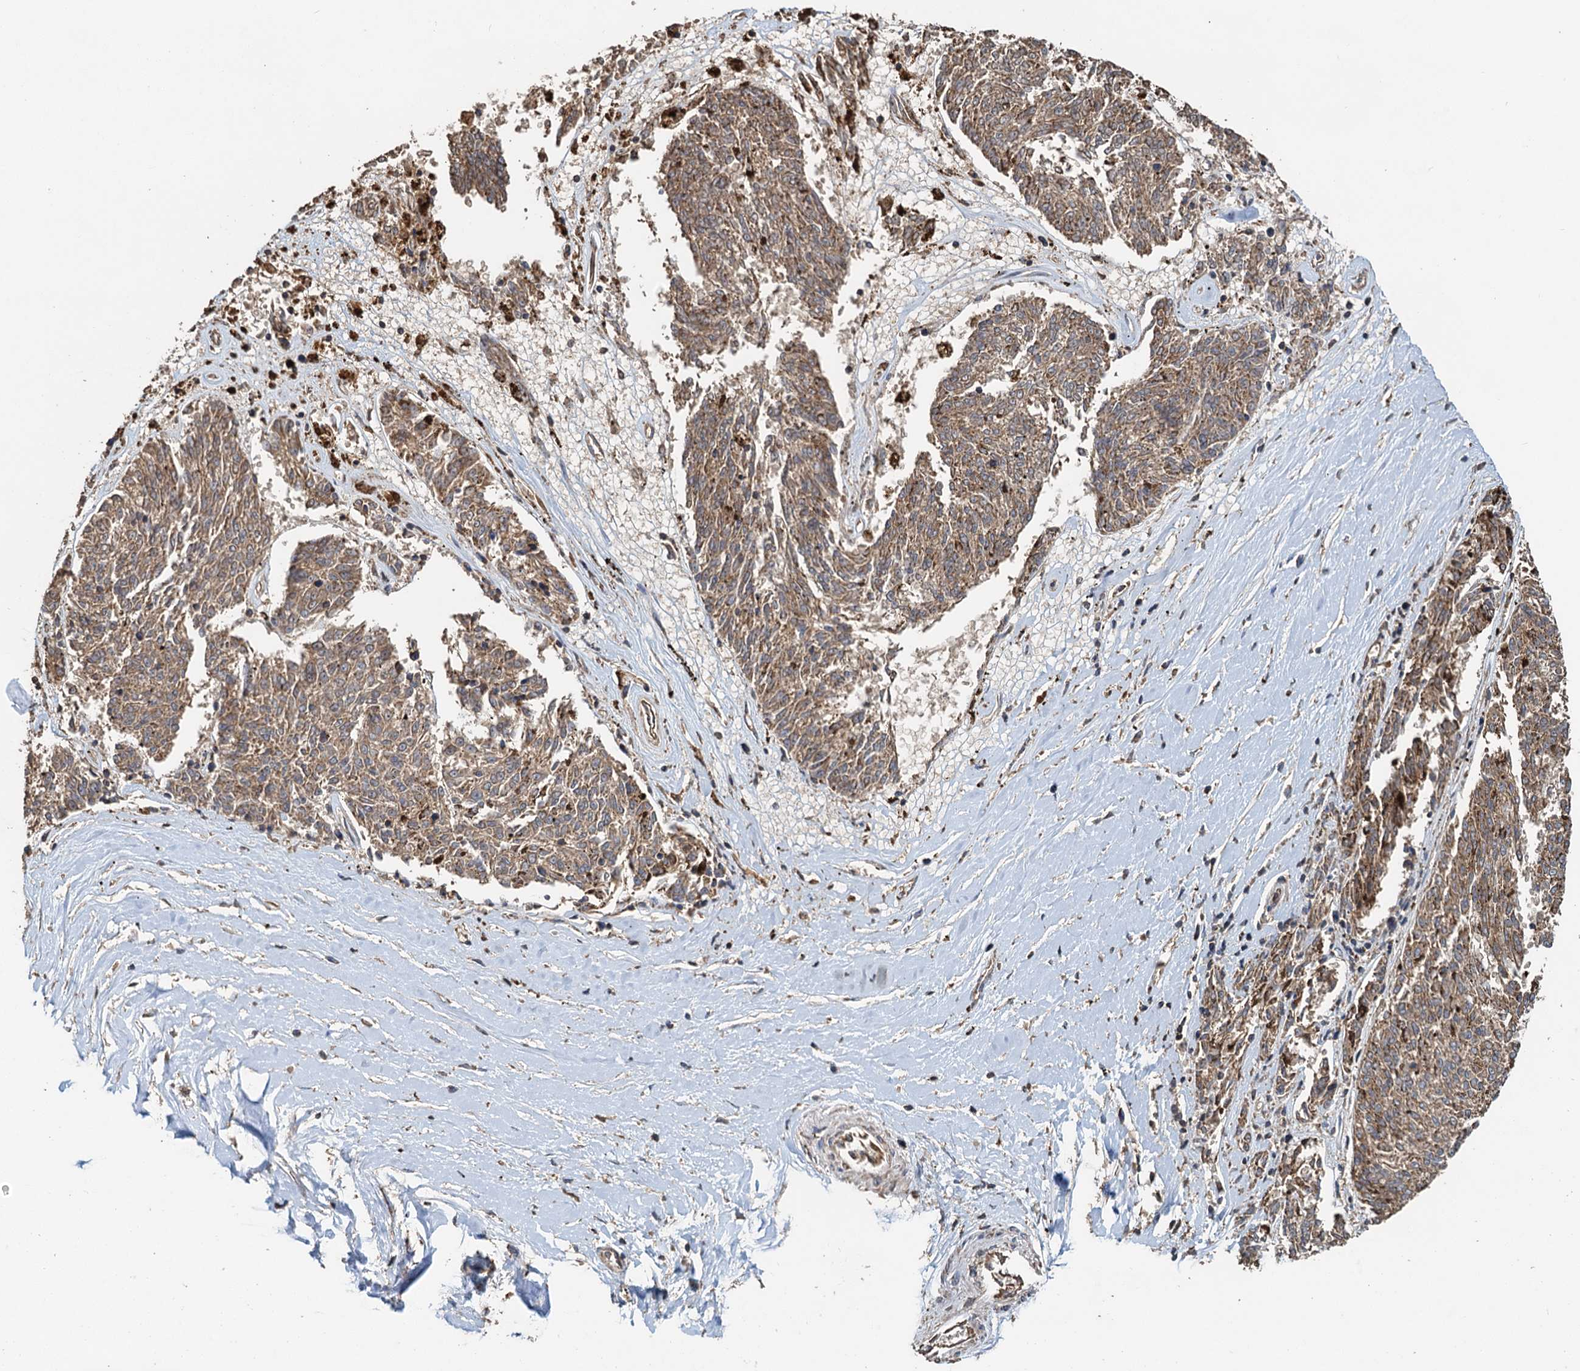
{"staining": {"intensity": "moderate", "quantity": ">75%", "location": "cytoplasmic/membranous"}, "tissue": "melanoma", "cell_type": "Tumor cells", "image_type": "cancer", "snomed": [{"axis": "morphology", "description": "Malignant melanoma, NOS"}, {"axis": "topography", "description": "Skin"}], "caption": "Melanoma stained with a brown dye demonstrates moderate cytoplasmic/membranous positive expression in about >75% of tumor cells.", "gene": "SDS", "patient": {"sex": "female", "age": 72}}